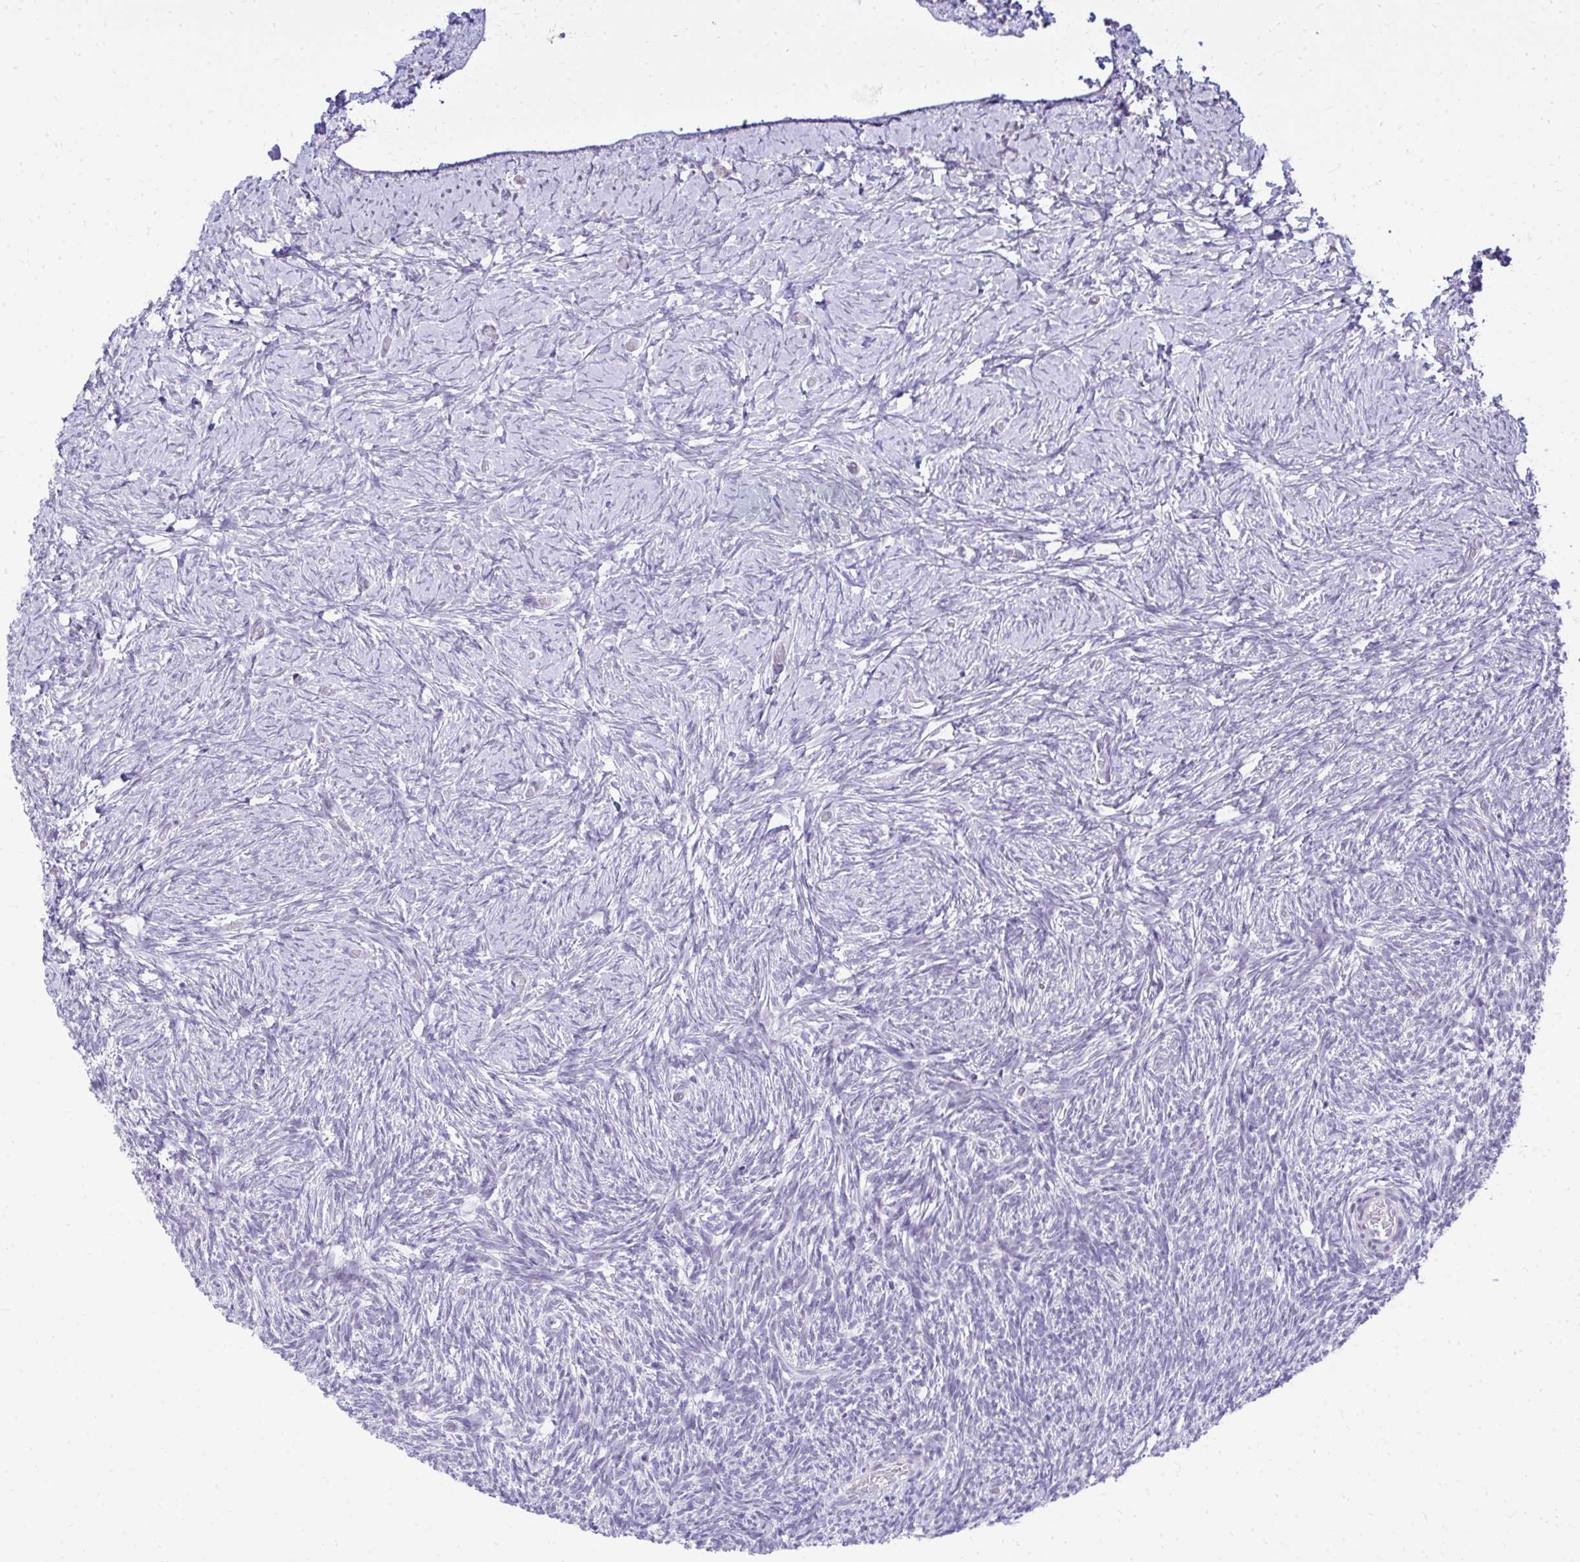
{"staining": {"intensity": "negative", "quantity": "none", "location": "none"}, "tissue": "ovary", "cell_type": "Ovarian stroma cells", "image_type": "normal", "snomed": [{"axis": "morphology", "description": "Normal tissue, NOS"}, {"axis": "topography", "description": "Ovary"}], "caption": "An immunohistochemistry histopathology image of normal ovary is shown. There is no staining in ovarian stroma cells of ovary.", "gene": "EID3", "patient": {"sex": "female", "age": 39}}